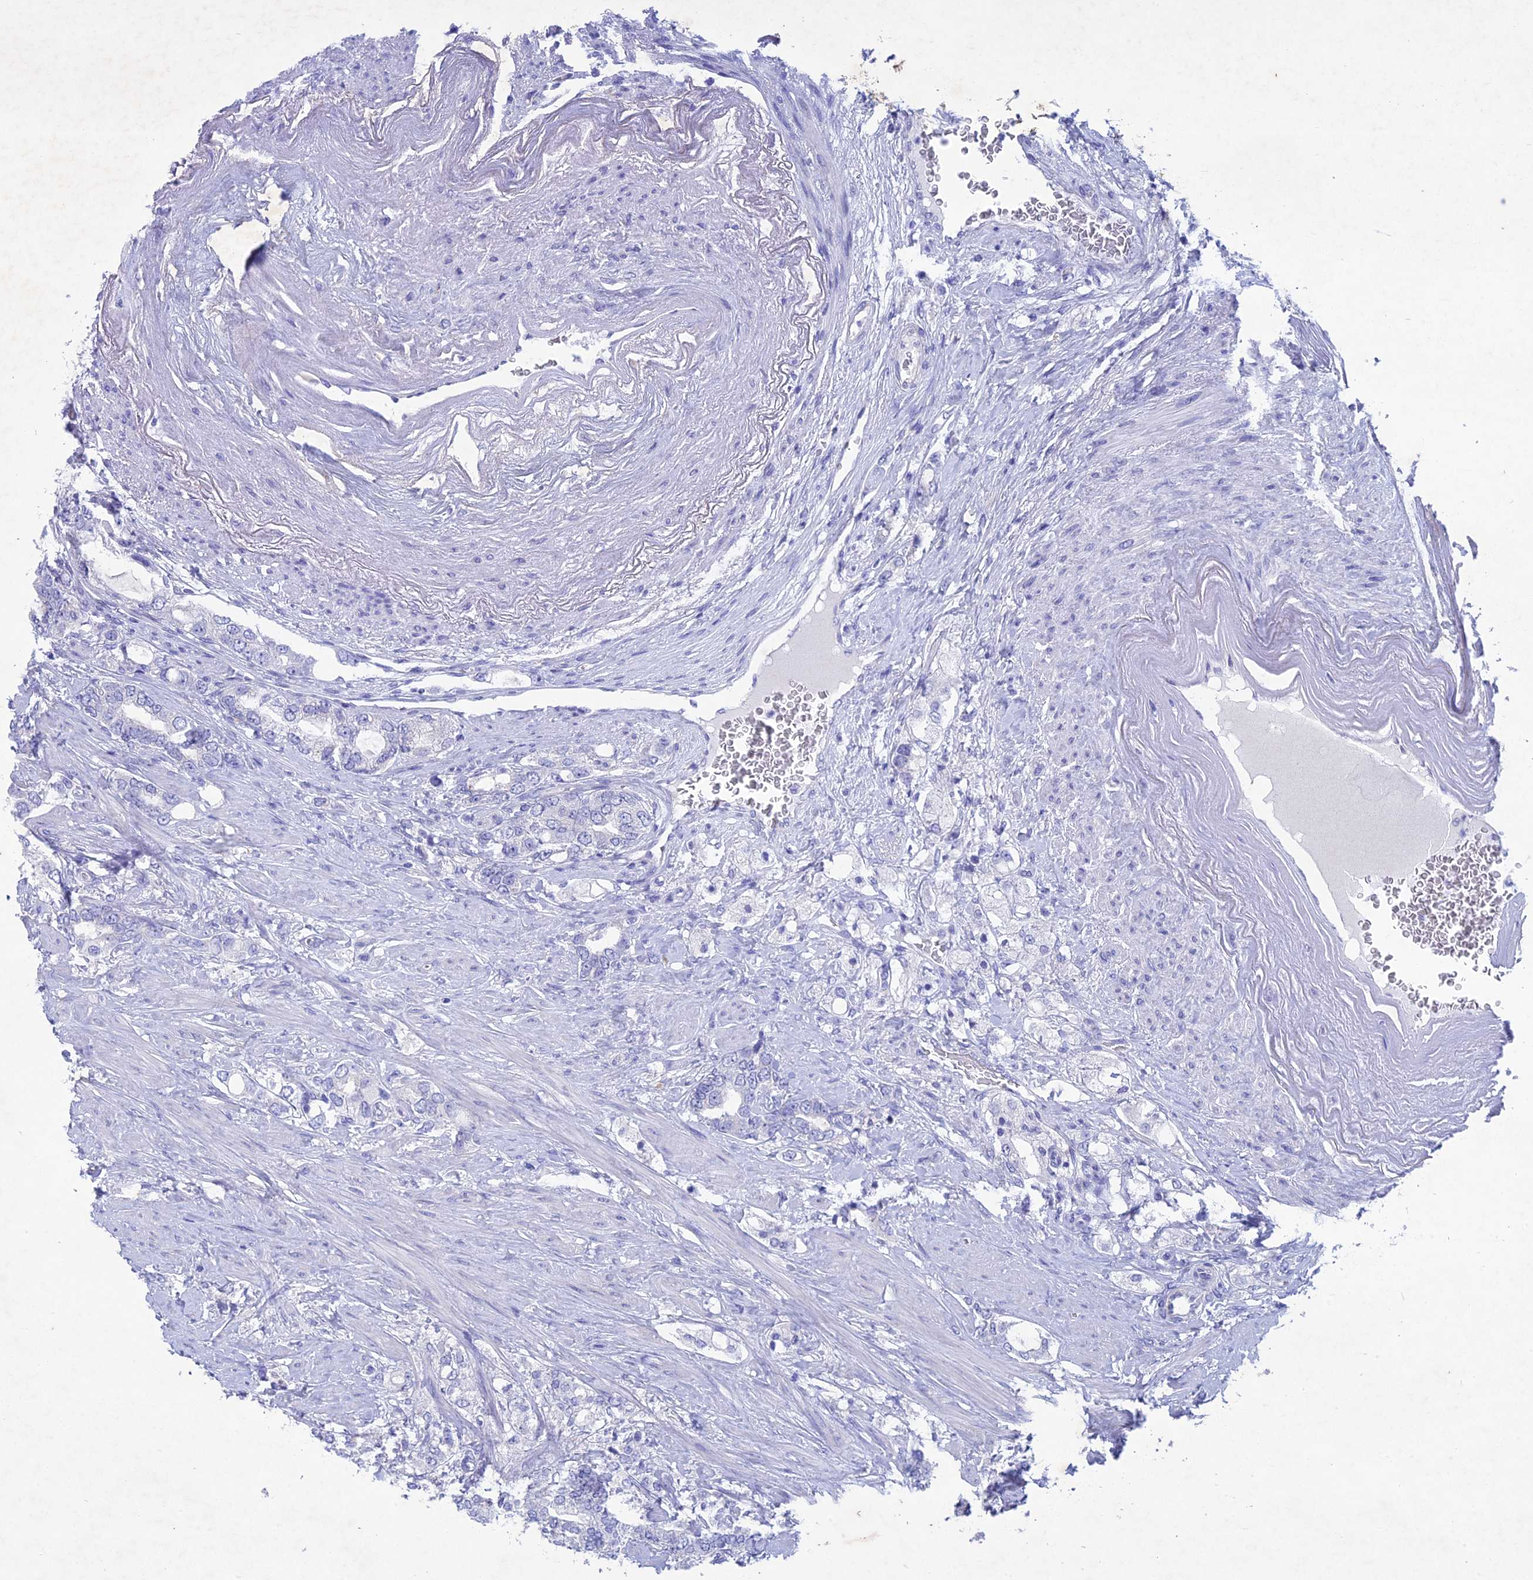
{"staining": {"intensity": "negative", "quantity": "none", "location": "none"}, "tissue": "prostate cancer", "cell_type": "Tumor cells", "image_type": "cancer", "snomed": [{"axis": "morphology", "description": "Adenocarcinoma, High grade"}, {"axis": "topography", "description": "Prostate"}], "caption": "Tumor cells show no significant positivity in high-grade adenocarcinoma (prostate).", "gene": "BTBD19", "patient": {"sex": "male", "age": 64}}